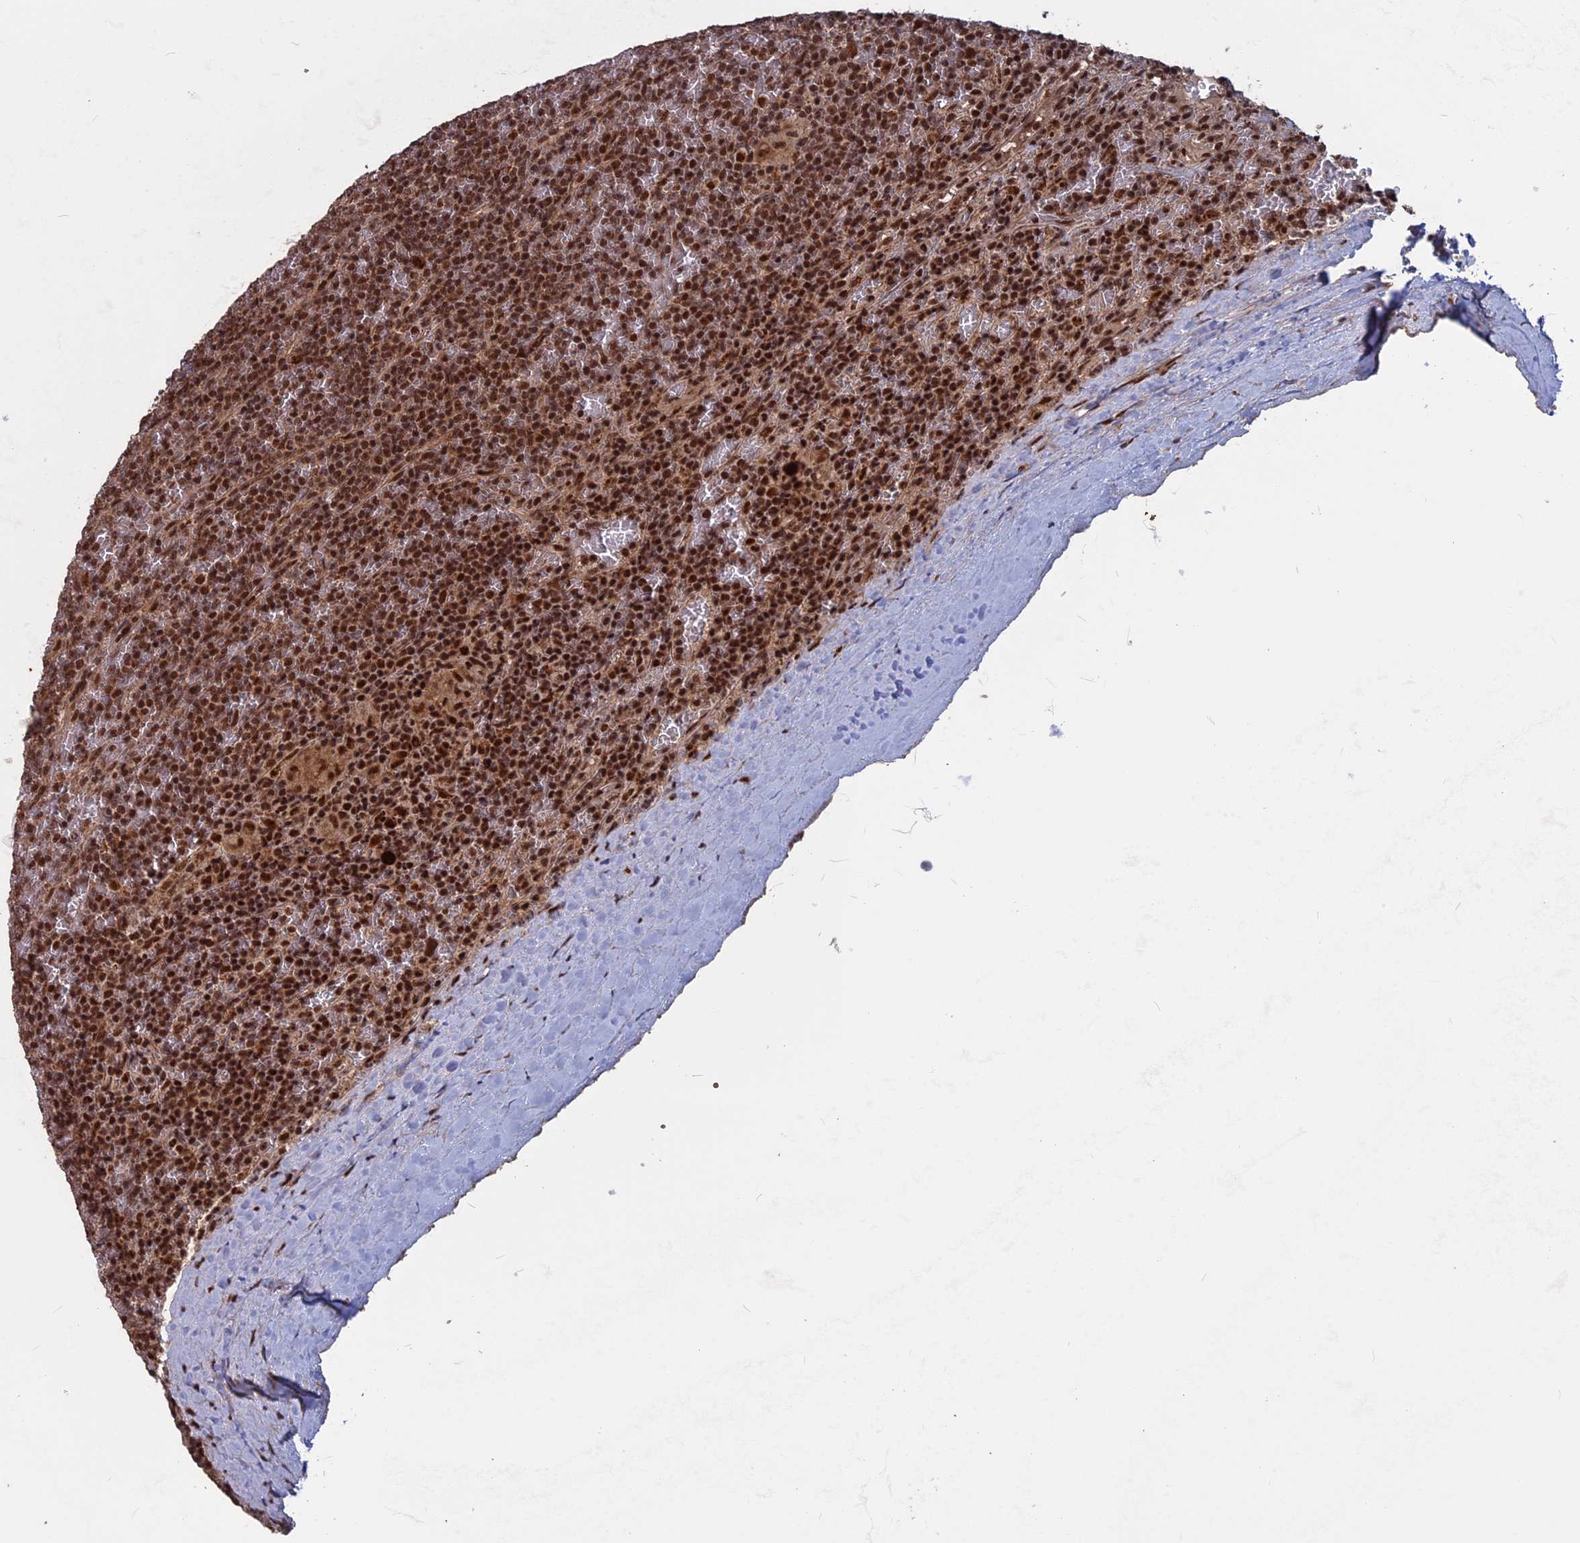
{"staining": {"intensity": "moderate", "quantity": ">75%", "location": "nuclear"}, "tissue": "lymphoma", "cell_type": "Tumor cells", "image_type": "cancer", "snomed": [{"axis": "morphology", "description": "Malignant lymphoma, non-Hodgkin's type, Low grade"}, {"axis": "topography", "description": "Spleen"}], "caption": "Tumor cells reveal medium levels of moderate nuclear staining in approximately >75% of cells in human lymphoma. The protein is shown in brown color, while the nuclei are stained blue.", "gene": "CACTIN", "patient": {"sex": "female", "age": 19}}